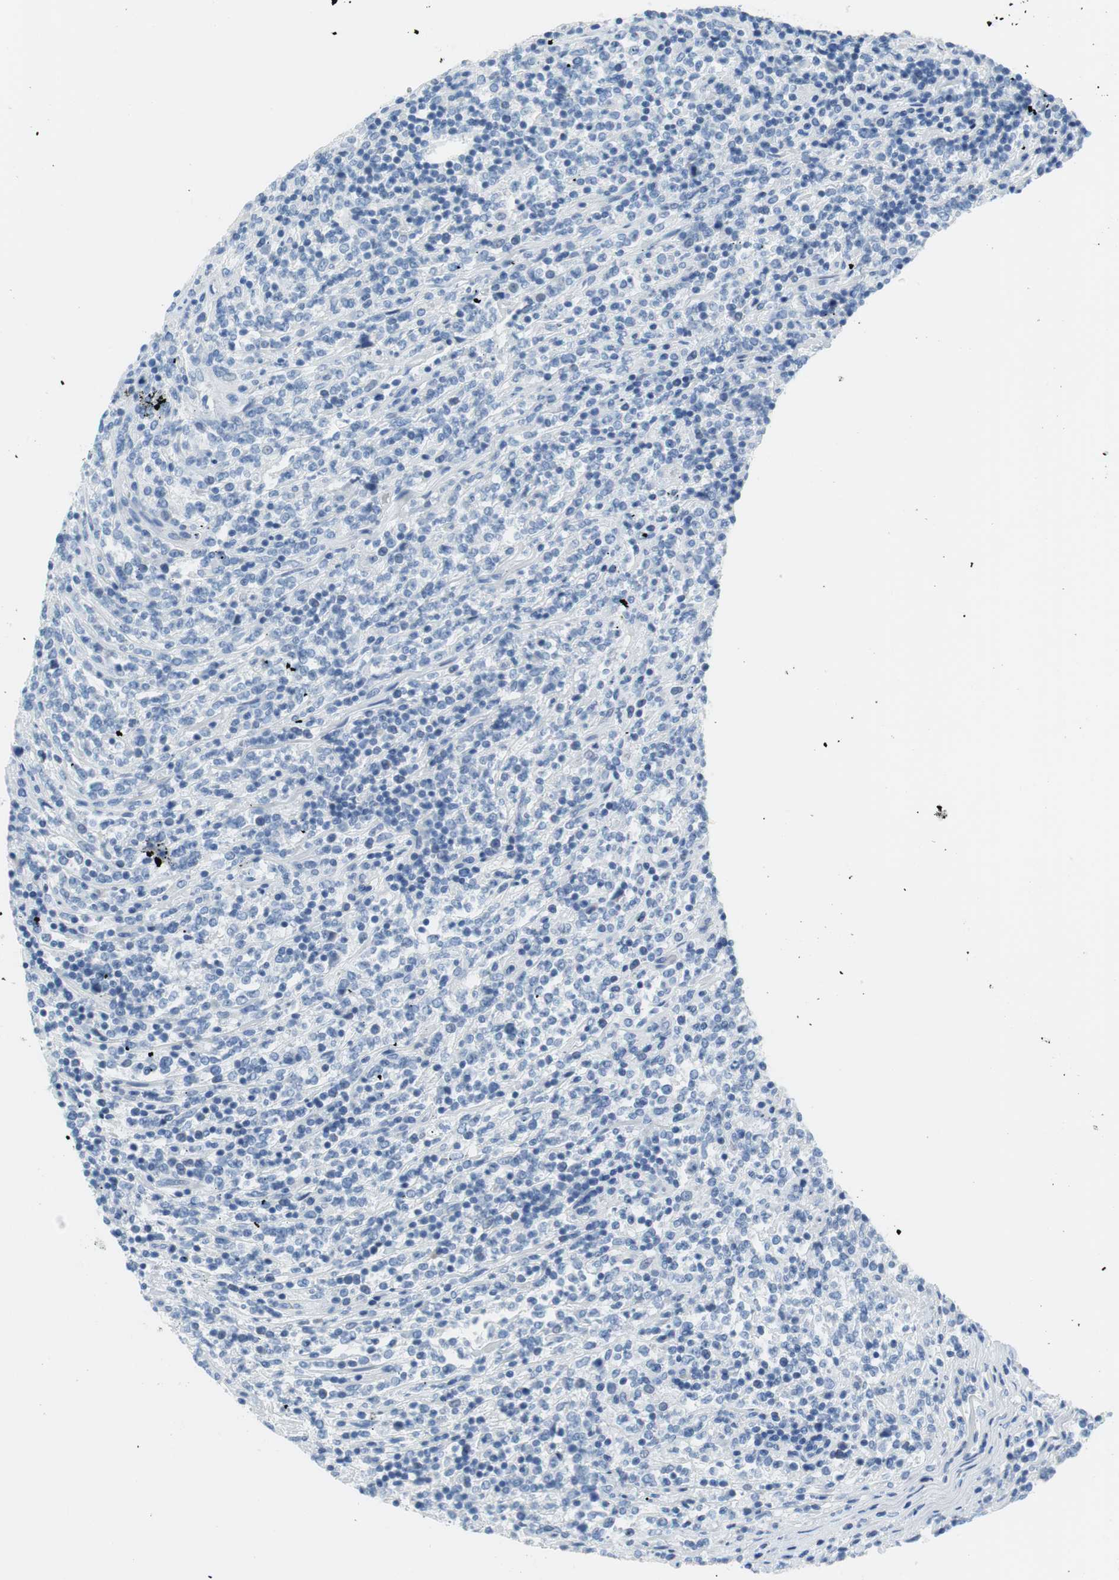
{"staining": {"intensity": "negative", "quantity": "none", "location": "none"}, "tissue": "lymphoma", "cell_type": "Tumor cells", "image_type": "cancer", "snomed": [{"axis": "morphology", "description": "Malignant lymphoma, non-Hodgkin's type, High grade"}, {"axis": "topography", "description": "Soft tissue"}], "caption": "Immunohistochemistry (IHC) of lymphoma reveals no expression in tumor cells. (Brightfield microscopy of DAB immunohistochemistry at high magnification).", "gene": "MYH1", "patient": {"sex": "male", "age": 18}}